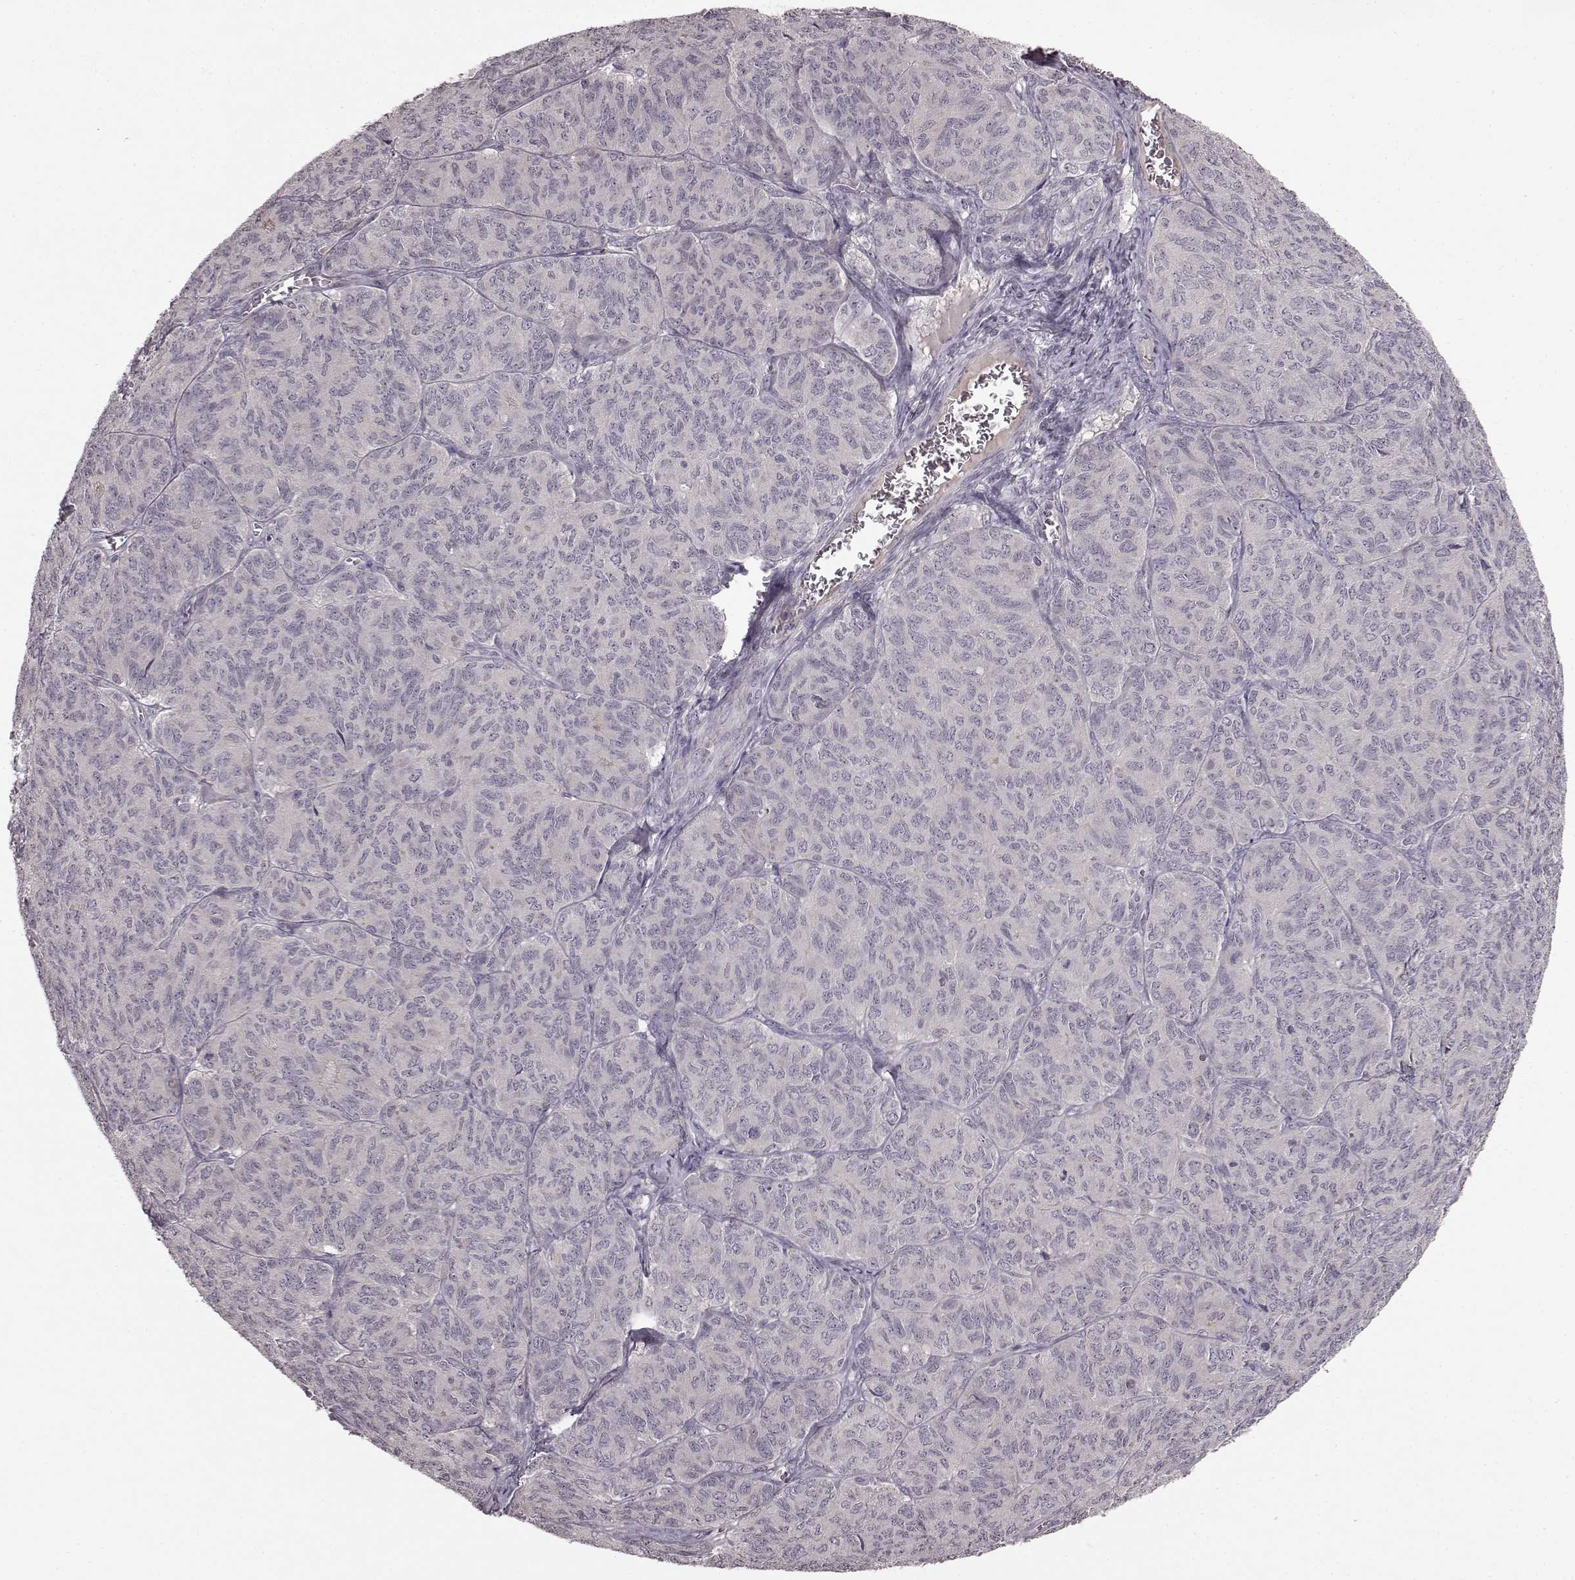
{"staining": {"intensity": "negative", "quantity": "none", "location": "none"}, "tissue": "ovarian cancer", "cell_type": "Tumor cells", "image_type": "cancer", "snomed": [{"axis": "morphology", "description": "Carcinoma, endometroid"}, {"axis": "topography", "description": "Ovary"}], "caption": "Immunohistochemistry (IHC) of ovarian cancer (endometroid carcinoma) displays no expression in tumor cells. The staining is performed using DAB (3,3'-diaminobenzidine) brown chromogen with nuclei counter-stained in using hematoxylin.", "gene": "SLC22A18", "patient": {"sex": "female", "age": 80}}